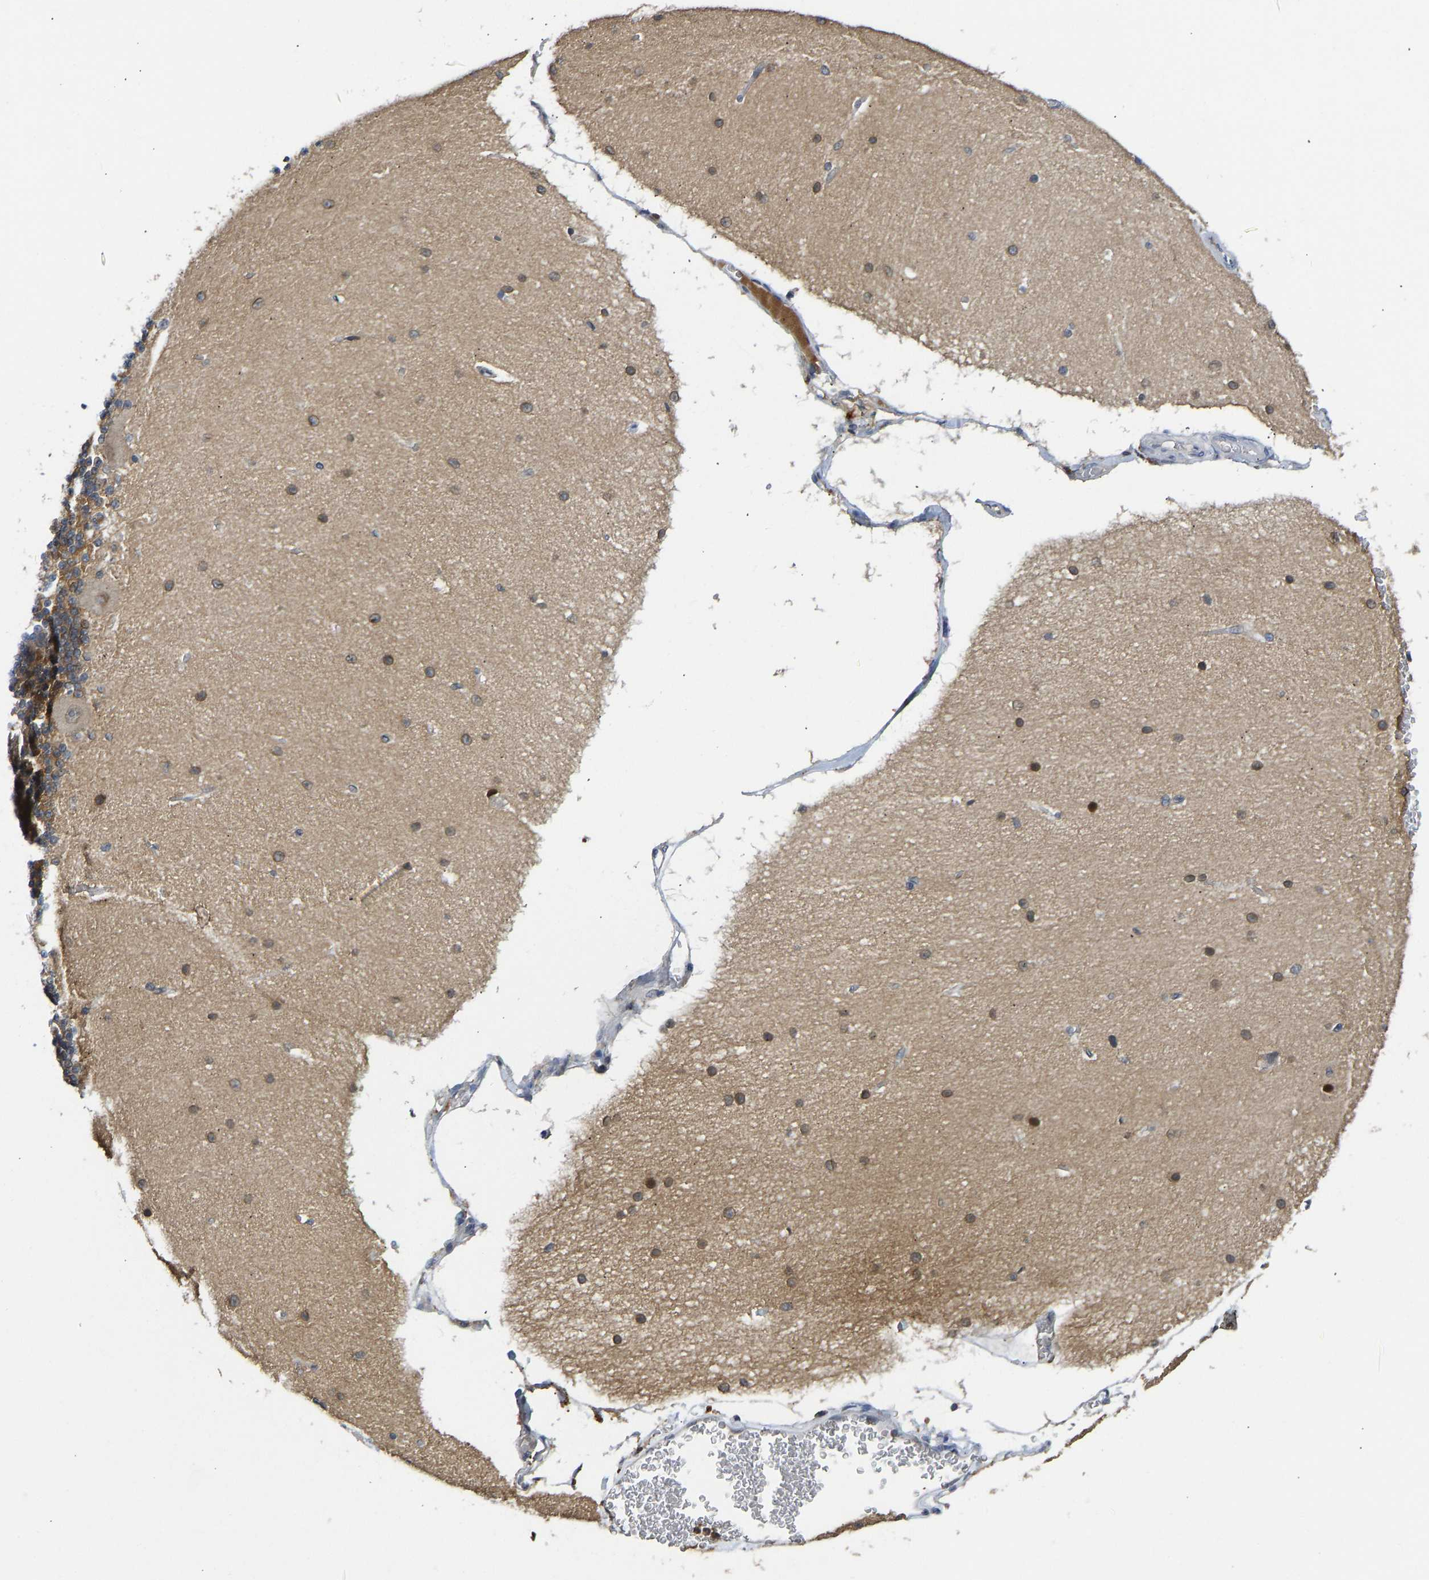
{"staining": {"intensity": "strong", "quantity": ">75%", "location": "cytoplasmic/membranous"}, "tissue": "cerebellum", "cell_type": "Cells in granular layer", "image_type": "normal", "snomed": [{"axis": "morphology", "description": "Normal tissue, NOS"}, {"axis": "topography", "description": "Cerebellum"}], "caption": "Protein analysis of benign cerebellum exhibits strong cytoplasmic/membranous expression in about >75% of cells in granular layer. (Brightfield microscopy of DAB IHC at high magnification).", "gene": "NDRG3", "patient": {"sex": "female", "age": 54}}